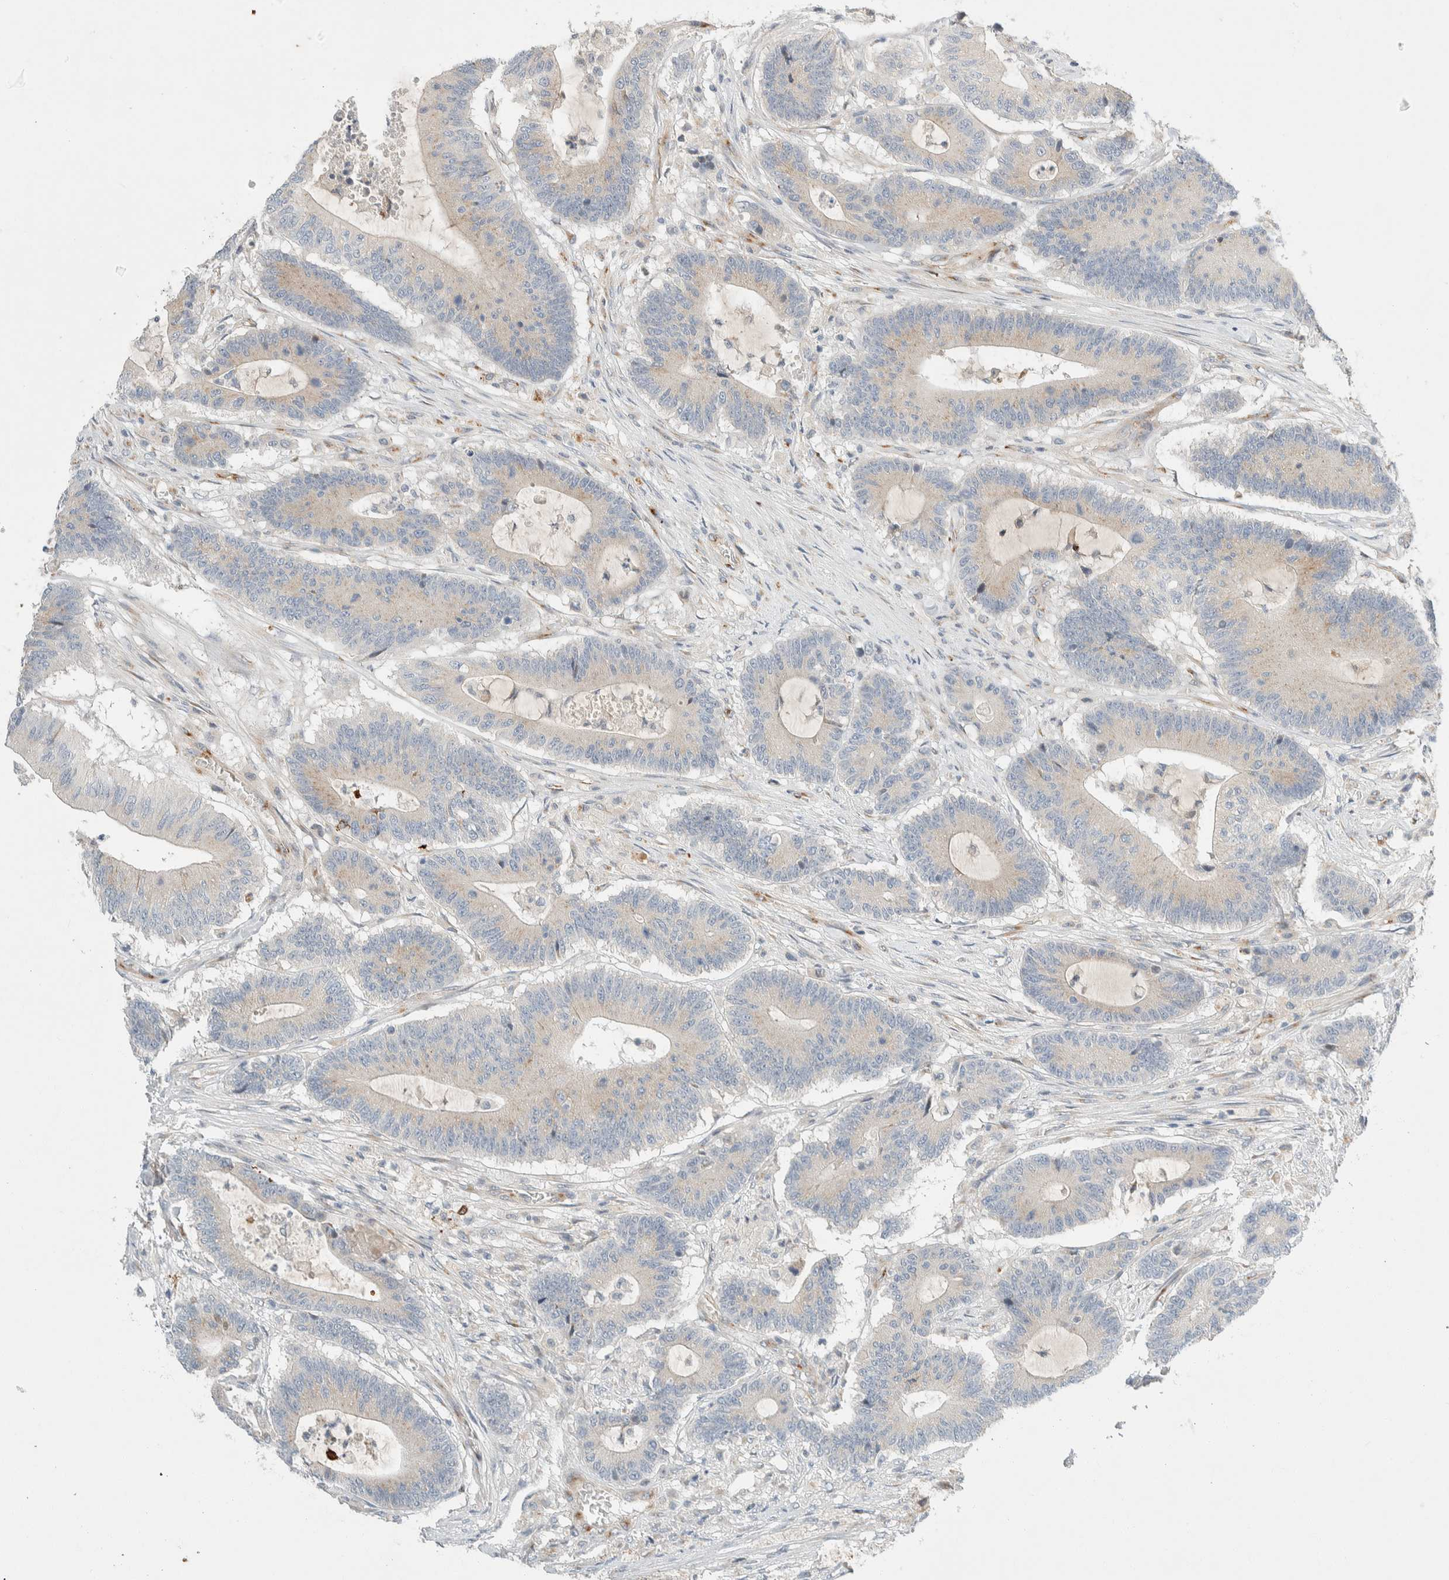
{"staining": {"intensity": "negative", "quantity": "none", "location": "none"}, "tissue": "colorectal cancer", "cell_type": "Tumor cells", "image_type": "cancer", "snomed": [{"axis": "morphology", "description": "Adenocarcinoma, NOS"}, {"axis": "topography", "description": "Colon"}], "caption": "There is no significant staining in tumor cells of adenocarcinoma (colorectal). (IHC, brightfield microscopy, high magnification).", "gene": "TMEM184B", "patient": {"sex": "female", "age": 84}}